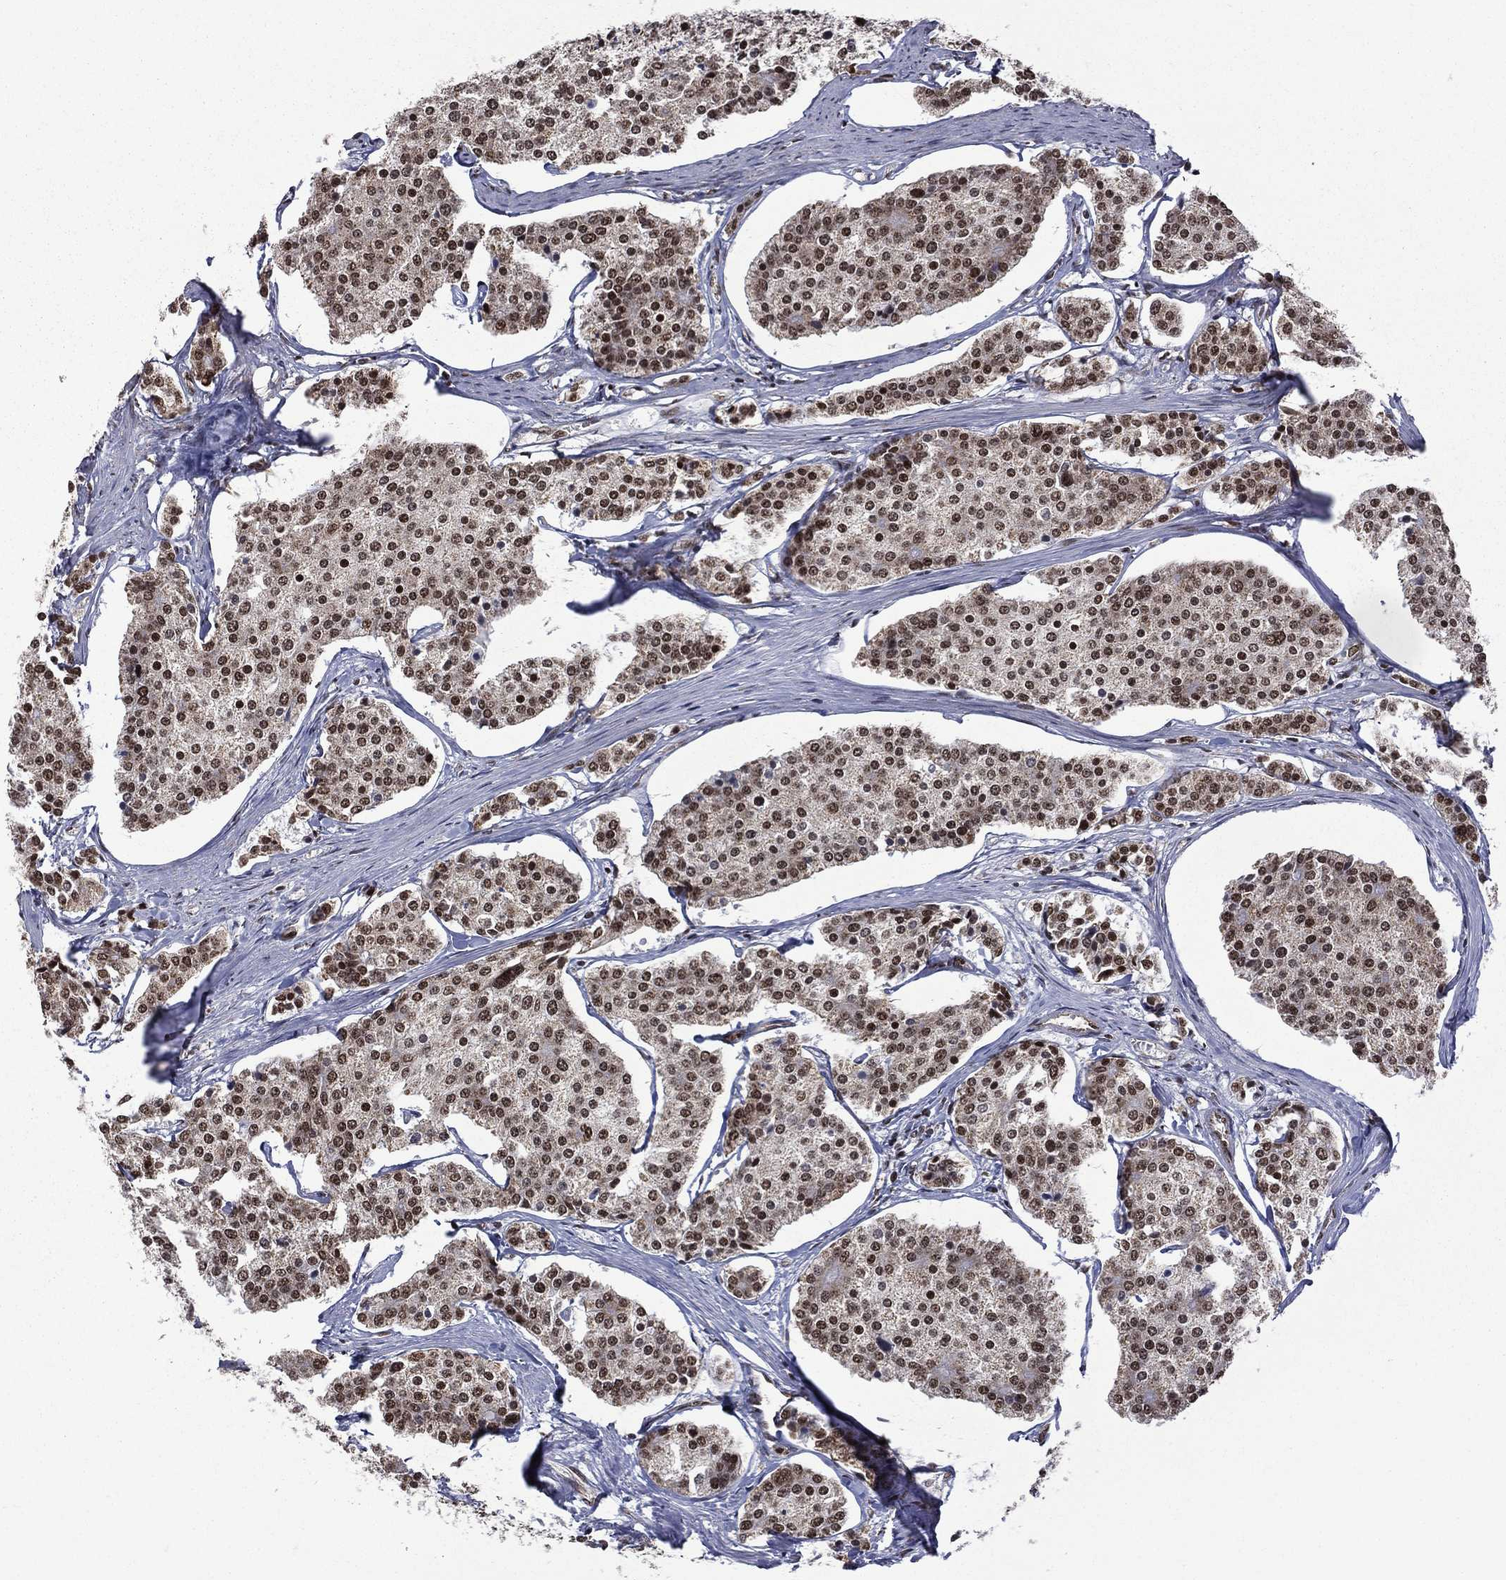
{"staining": {"intensity": "strong", "quantity": "25%-75%", "location": "nuclear"}, "tissue": "carcinoid", "cell_type": "Tumor cells", "image_type": "cancer", "snomed": [{"axis": "morphology", "description": "Carcinoid, malignant, NOS"}, {"axis": "topography", "description": "Small intestine"}], "caption": "IHC photomicrograph of neoplastic tissue: human carcinoid stained using IHC shows high levels of strong protein expression localized specifically in the nuclear of tumor cells, appearing as a nuclear brown color.", "gene": "C5orf24", "patient": {"sex": "female", "age": 65}}